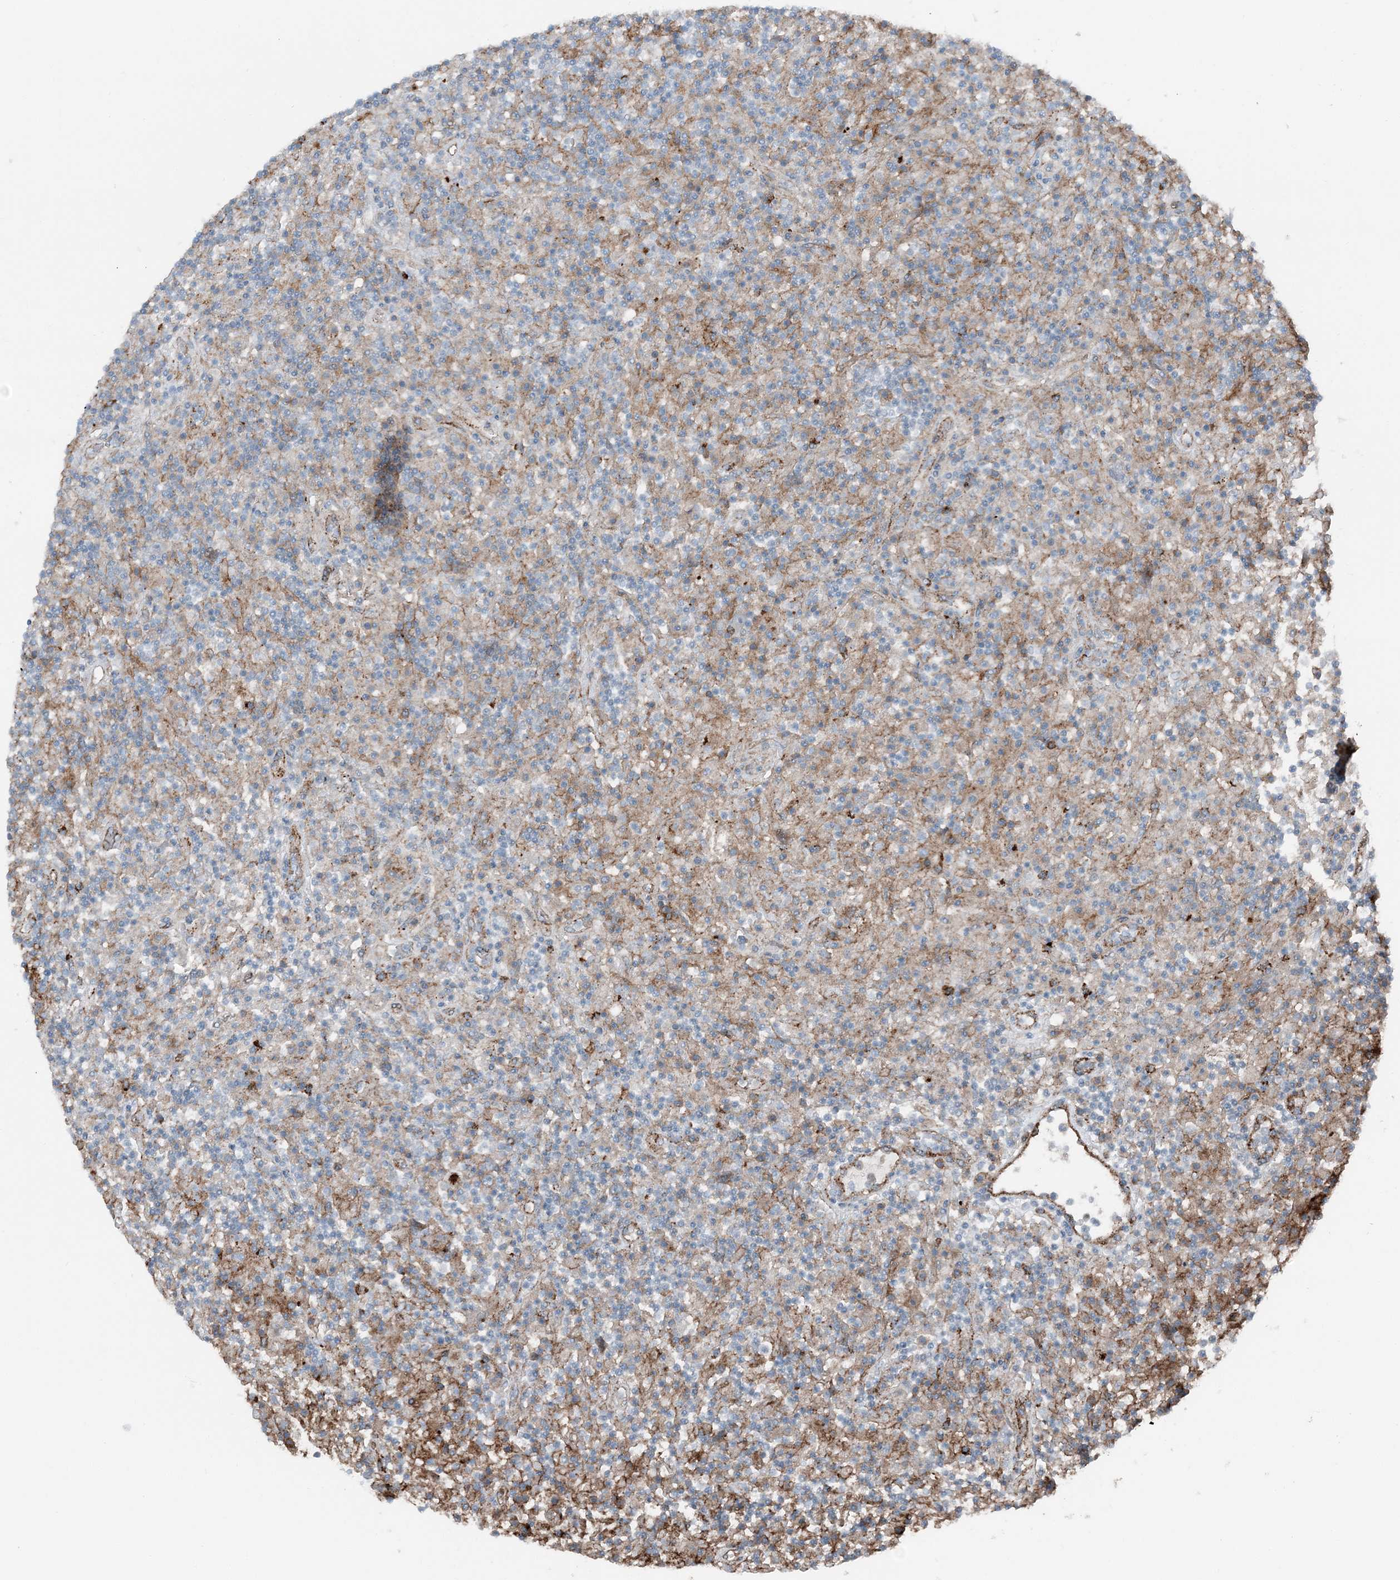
{"staining": {"intensity": "moderate", "quantity": "25%-75%", "location": "cytoplasmic/membranous"}, "tissue": "lymphoma", "cell_type": "Tumor cells", "image_type": "cancer", "snomed": [{"axis": "morphology", "description": "Hodgkin's disease, NOS"}, {"axis": "topography", "description": "Lymph node"}], "caption": "Immunohistochemical staining of lymphoma exhibits medium levels of moderate cytoplasmic/membranous staining in approximately 25%-75% of tumor cells.", "gene": "KY", "patient": {"sex": "male", "age": 70}}